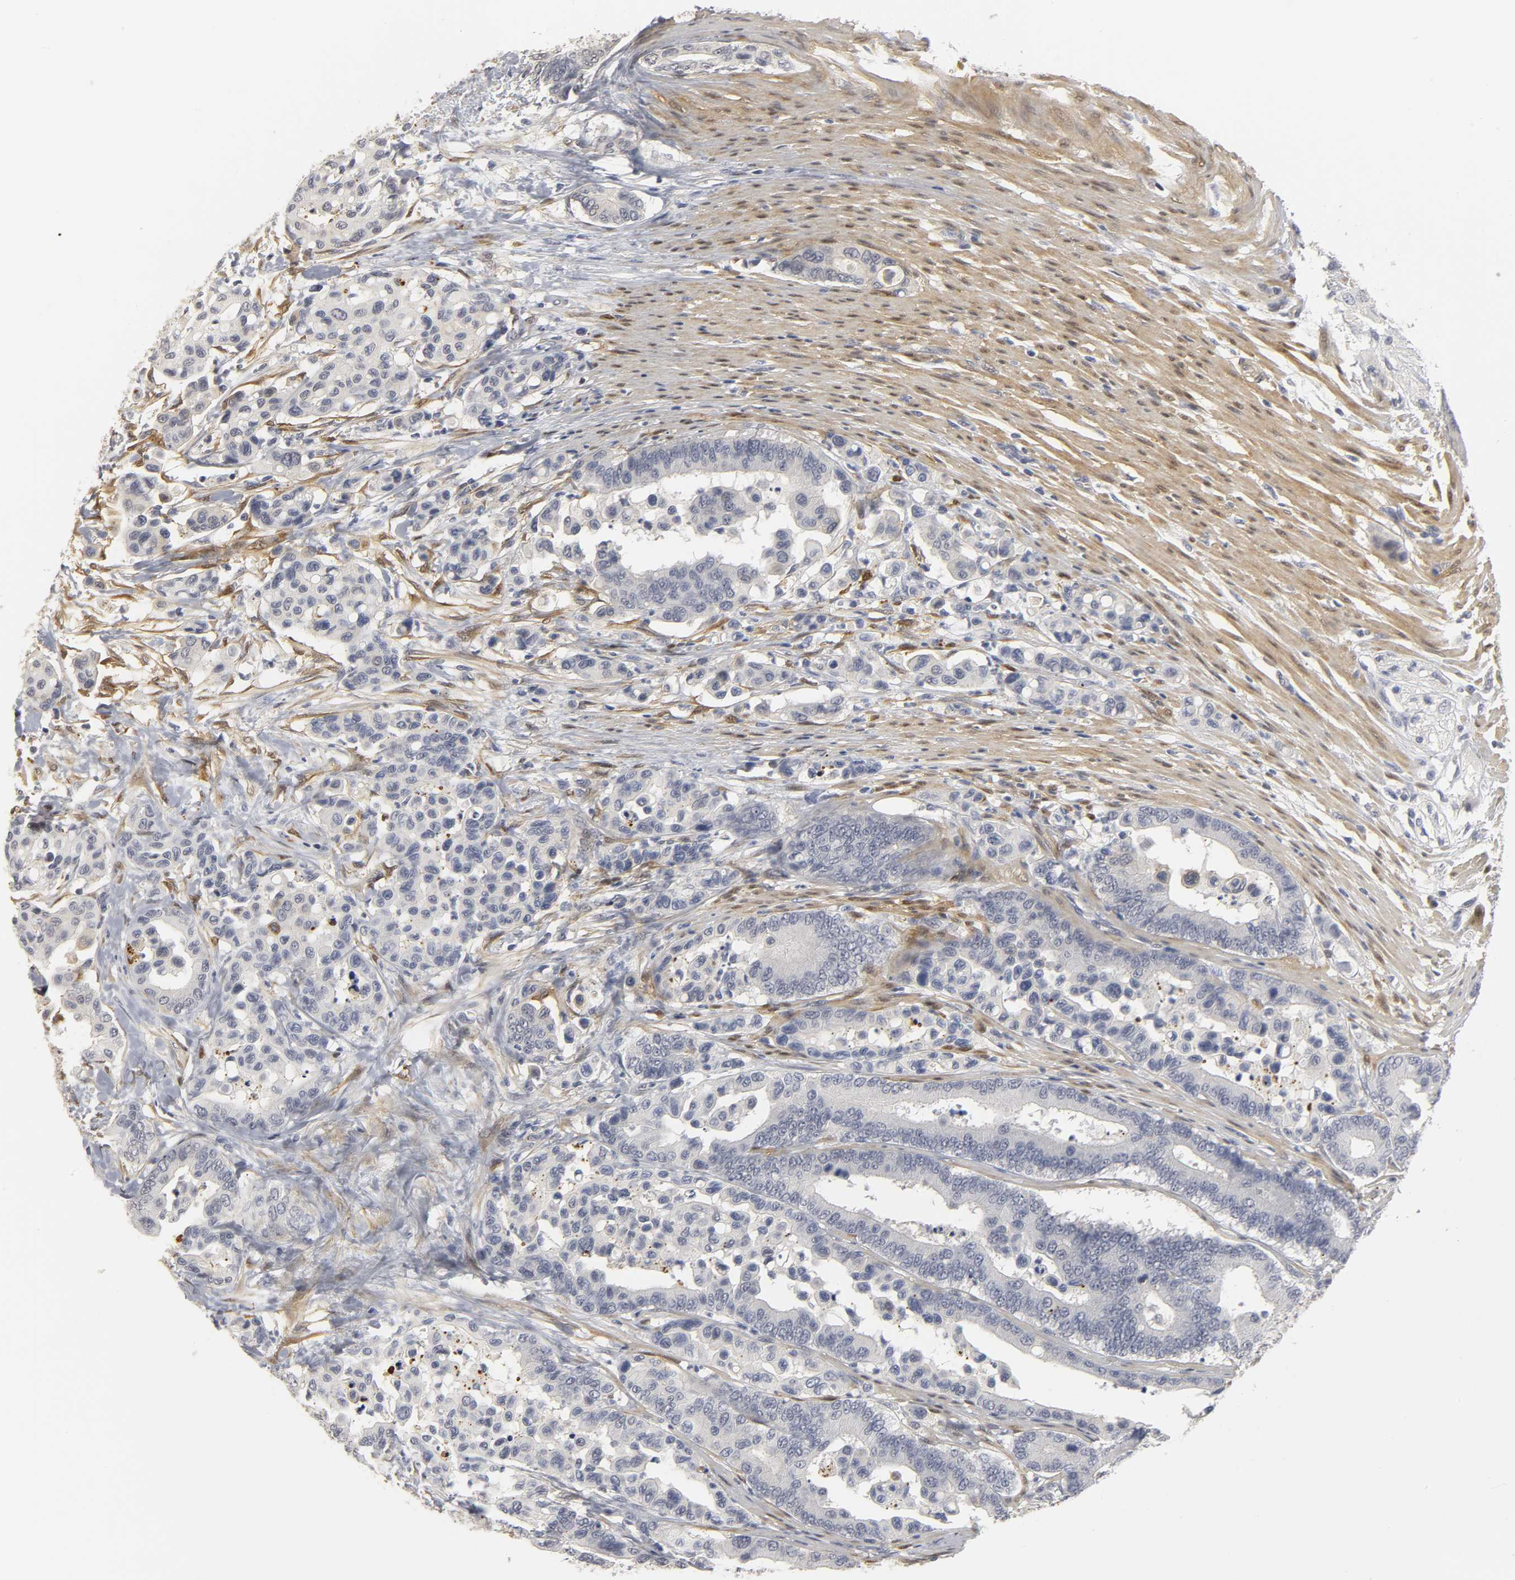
{"staining": {"intensity": "negative", "quantity": "none", "location": "none"}, "tissue": "colorectal cancer", "cell_type": "Tumor cells", "image_type": "cancer", "snomed": [{"axis": "morphology", "description": "Normal tissue, NOS"}, {"axis": "morphology", "description": "Adenocarcinoma, NOS"}, {"axis": "topography", "description": "Colon"}], "caption": "Tumor cells show no significant positivity in colorectal cancer.", "gene": "PDLIM3", "patient": {"sex": "male", "age": 82}}